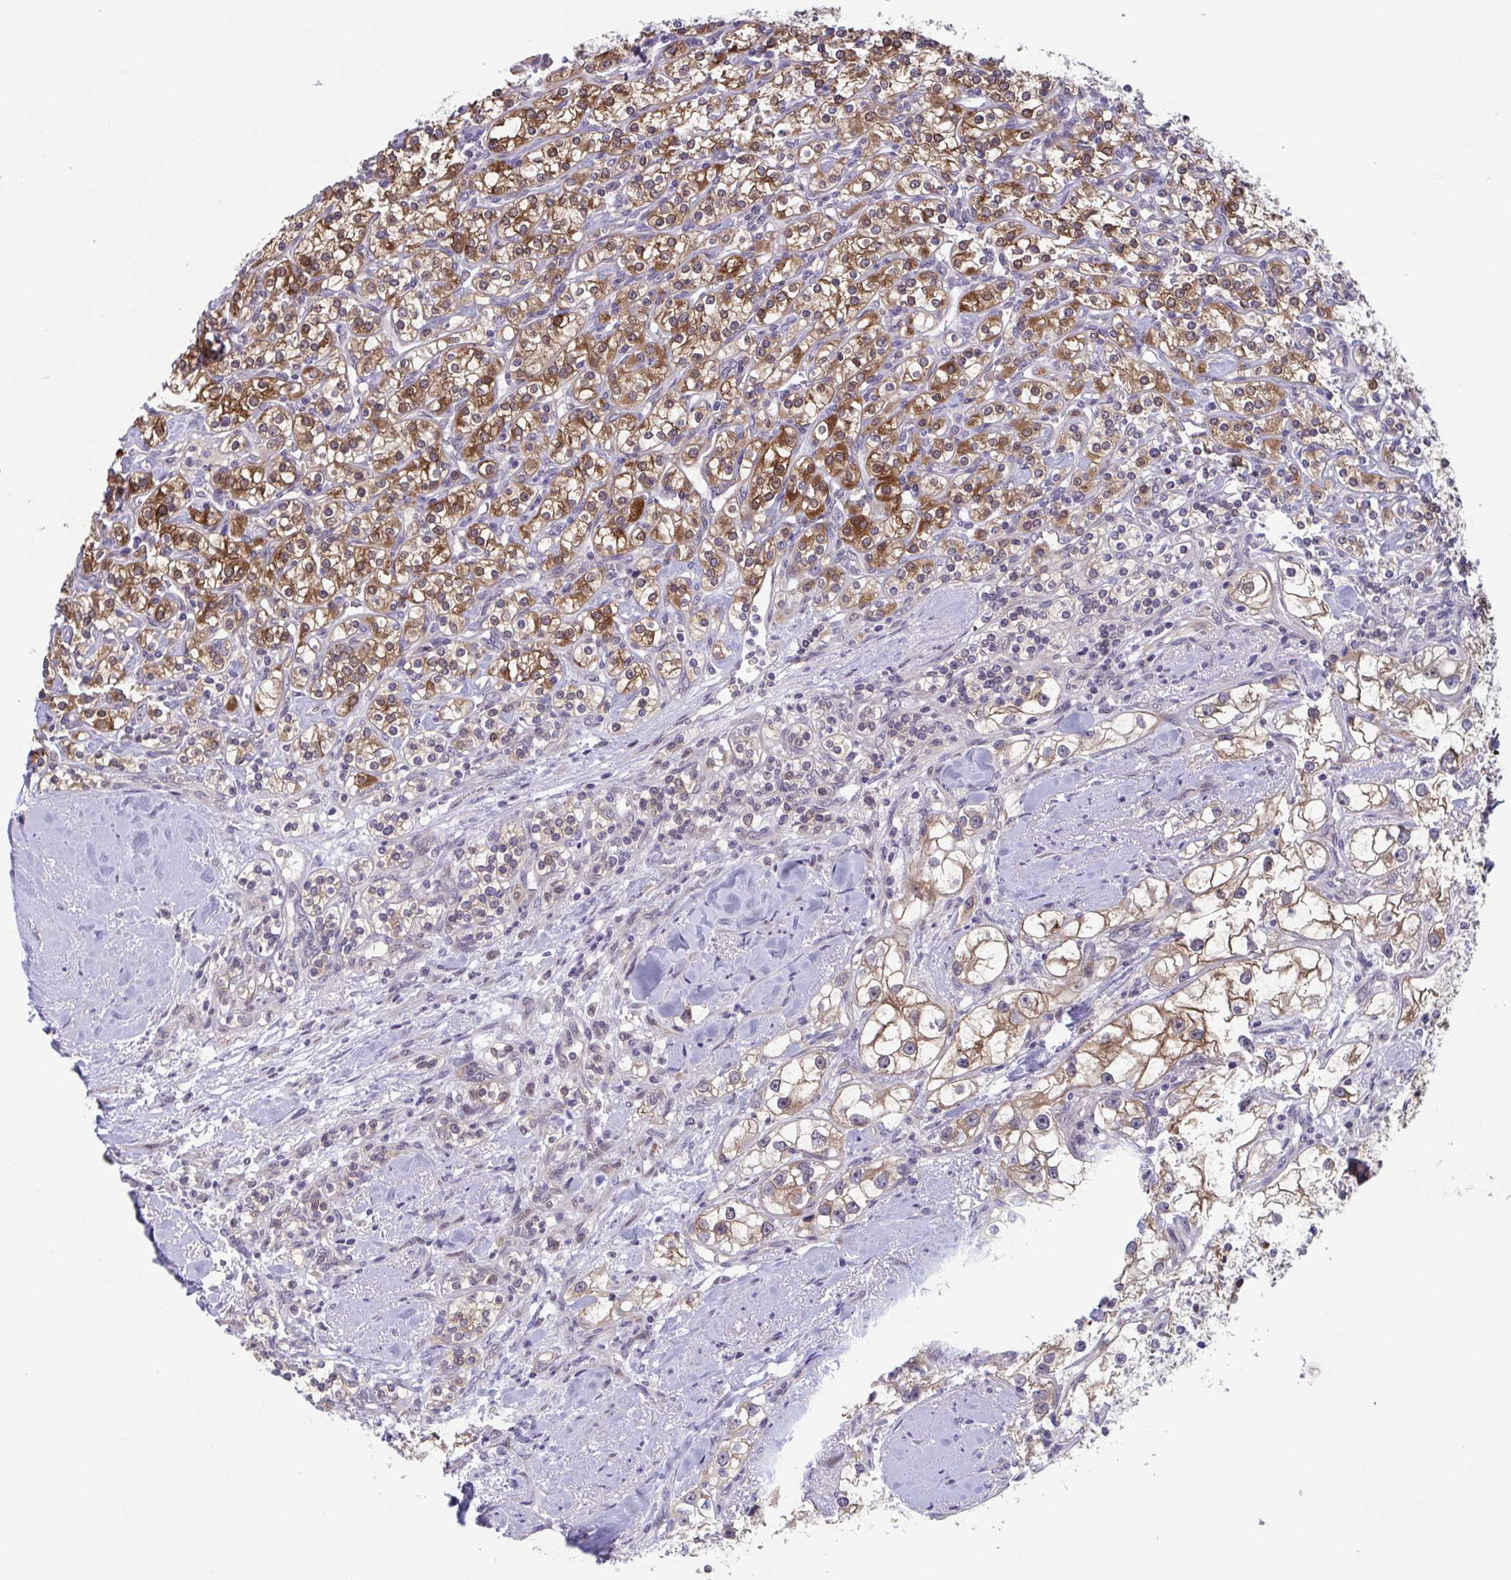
{"staining": {"intensity": "moderate", "quantity": ">75%", "location": "cytoplasmic/membranous,nuclear"}, "tissue": "renal cancer", "cell_type": "Tumor cells", "image_type": "cancer", "snomed": [{"axis": "morphology", "description": "Adenocarcinoma, NOS"}, {"axis": "topography", "description": "Kidney"}], "caption": "A micrograph showing moderate cytoplasmic/membranous and nuclear expression in approximately >75% of tumor cells in adenocarcinoma (renal), as visualized by brown immunohistochemical staining.", "gene": "RIOK1", "patient": {"sex": "male", "age": 77}}